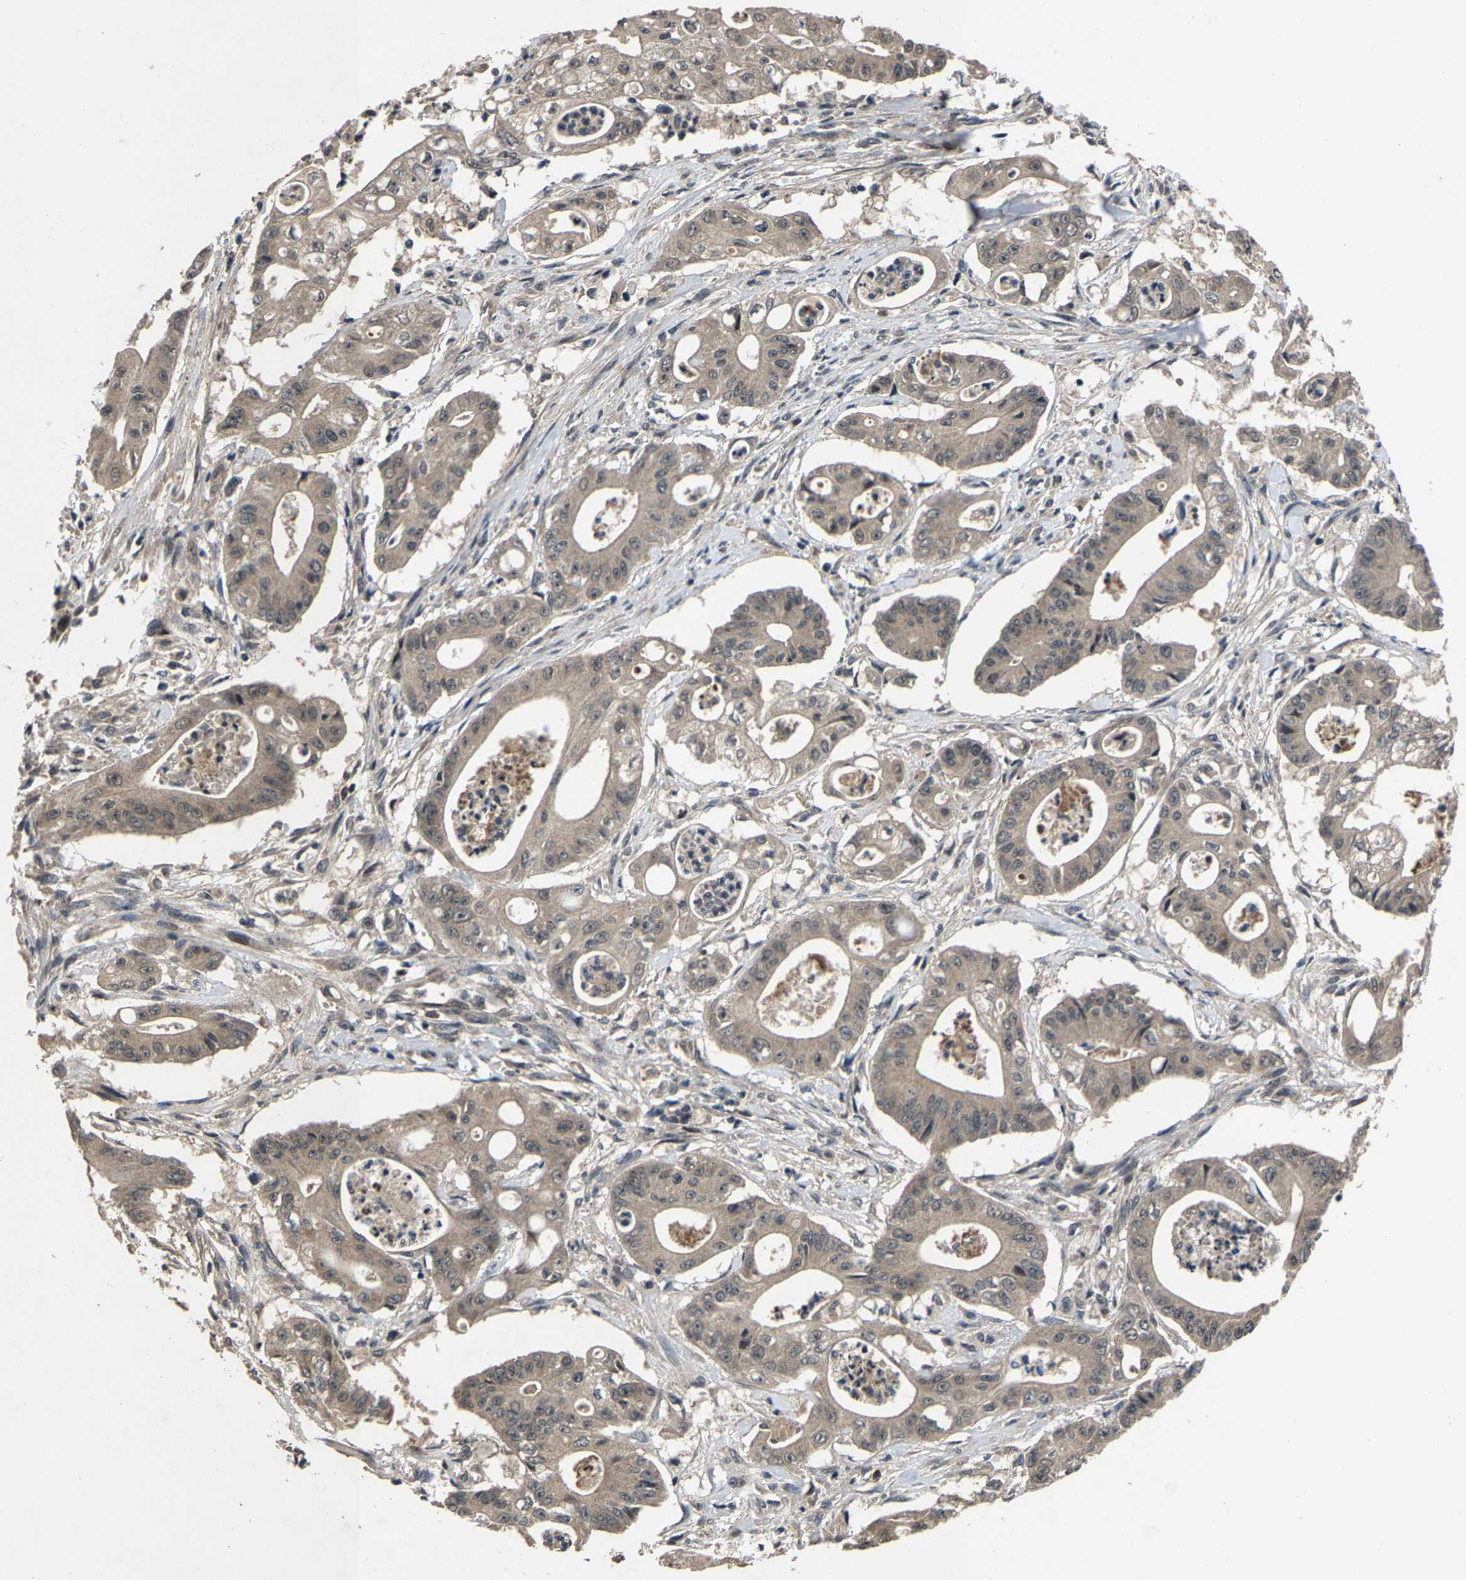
{"staining": {"intensity": "weak", "quantity": ">75%", "location": "cytoplasmic/membranous"}, "tissue": "pancreatic cancer", "cell_type": "Tumor cells", "image_type": "cancer", "snomed": [{"axis": "morphology", "description": "Normal tissue, NOS"}, {"axis": "topography", "description": "Lymph node"}], "caption": "A high-resolution micrograph shows IHC staining of pancreatic cancer, which demonstrates weak cytoplasmic/membranous positivity in approximately >75% of tumor cells.", "gene": "HUWE1", "patient": {"sex": "male", "age": 62}}